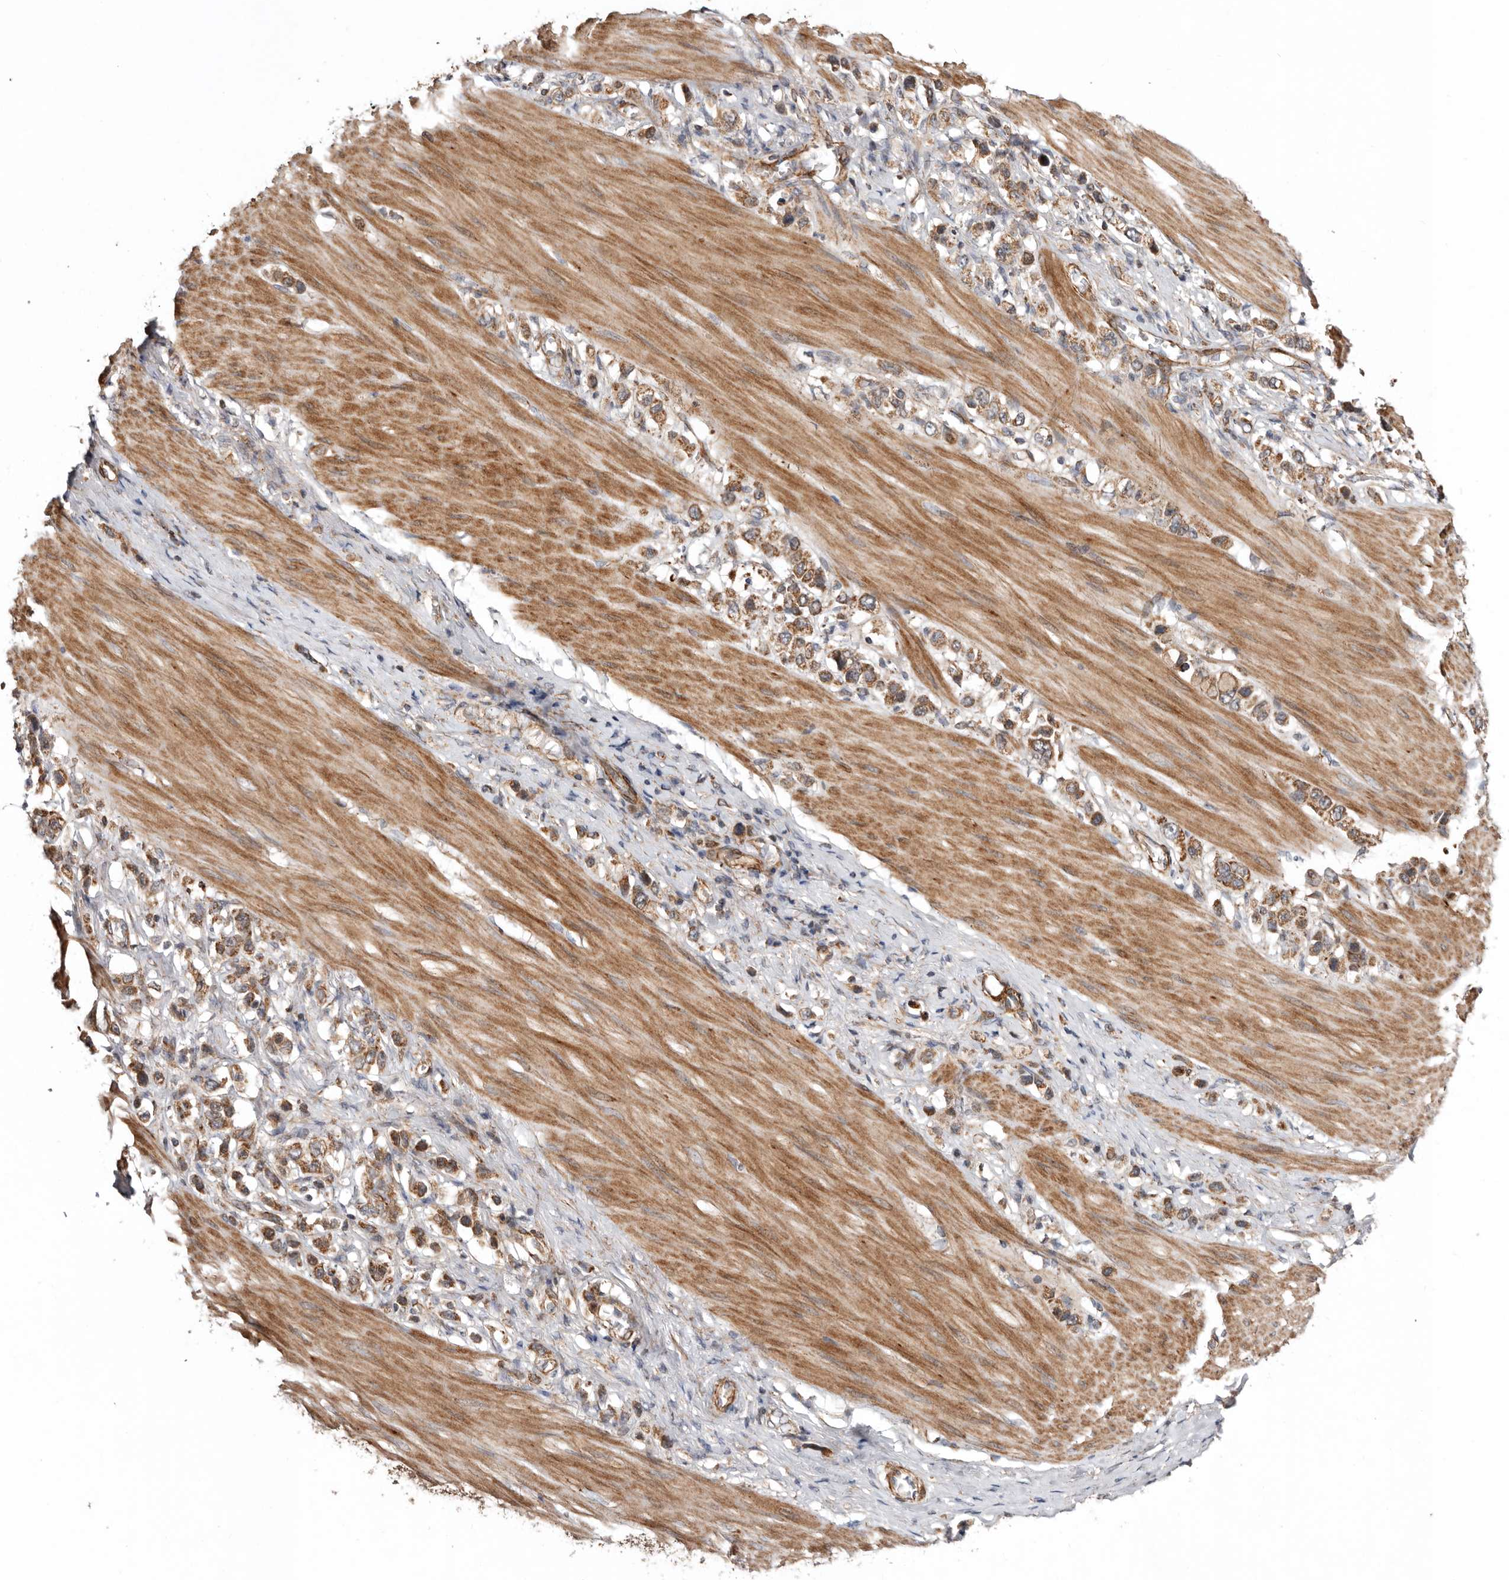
{"staining": {"intensity": "strong", "quantity": "25%-75%", "location": "cytoplasmic/membranous"}, "tissue": "stomach cancer", "cell_type": "Tumor cells", "image_type": "cancer", "snomed": [{"axis": "morphology", "description": "Adenocarcinoma, NOS"}, {"axis": "topography", "description": "Stomach"}], "caption": "Immunohistochemical staining of stomach cancer (adenocarcinoma) demonstrates high levels of strong cytoplasmic/membranous staining in about 25%-75% of tumor cells.", "gene": "PROKR1", "patient": {"sex": "female", "age": 65}}